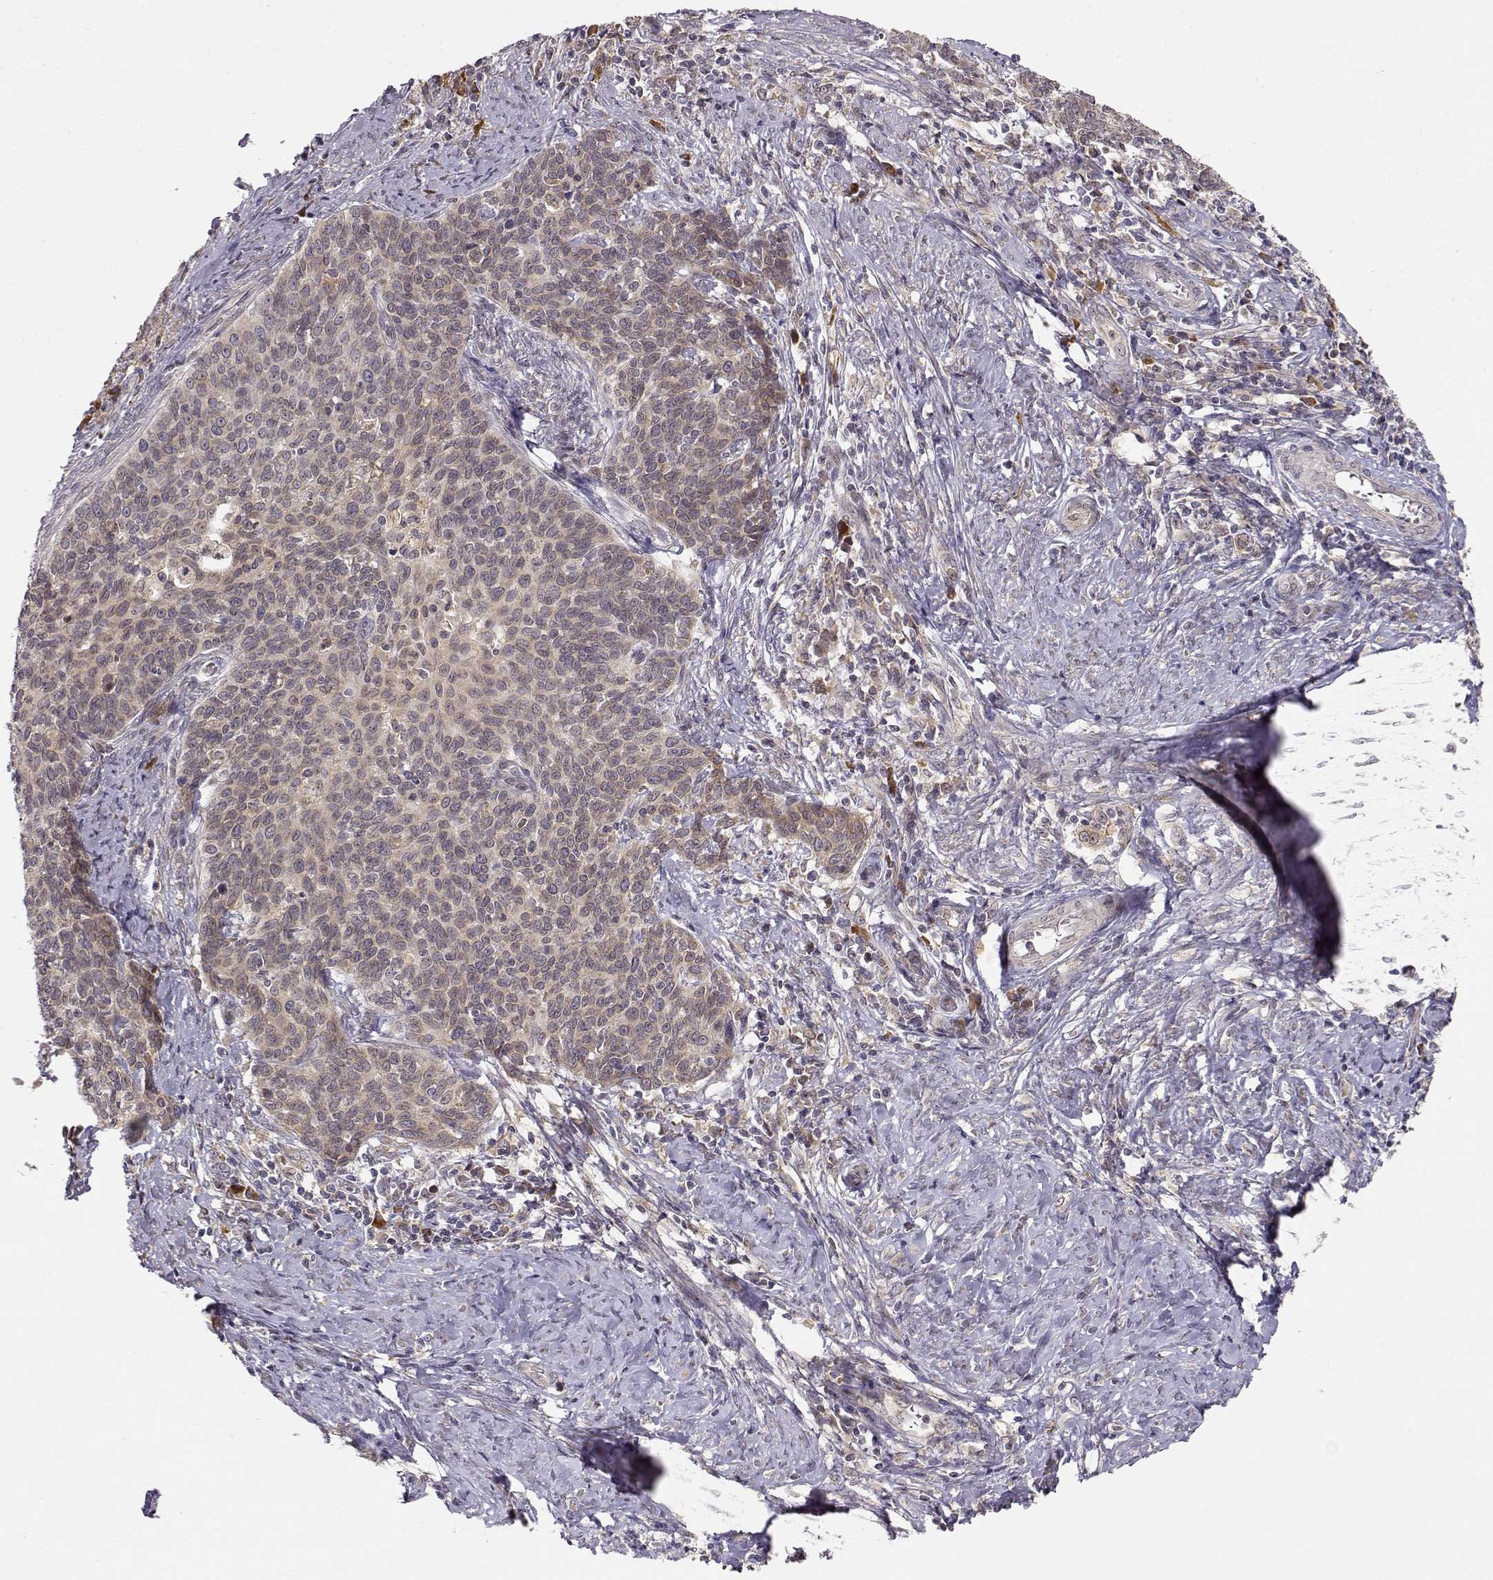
{"staining": {"intensity": "weak", "quantity": "25%-75%", "location": "cytoplasmic/membranous"}, "tissue": "cervical cancer", "cell_type": "Tumor cells", "image_type": "cancer", "snomed": [{"axis": "morphology", "description": "Squamous cell carcinoma, NOS"}, {"axis": "topography", "description": "Cervix"}], "caption": "A histopathology image of cervical cancer (squamous cell carcinoma) stained for a protein shows weak cytoplasmic/membranous brown staining in tumor cells.", "gene": "ERGIC2", "patient": {"sex": "female", "age": 39}}